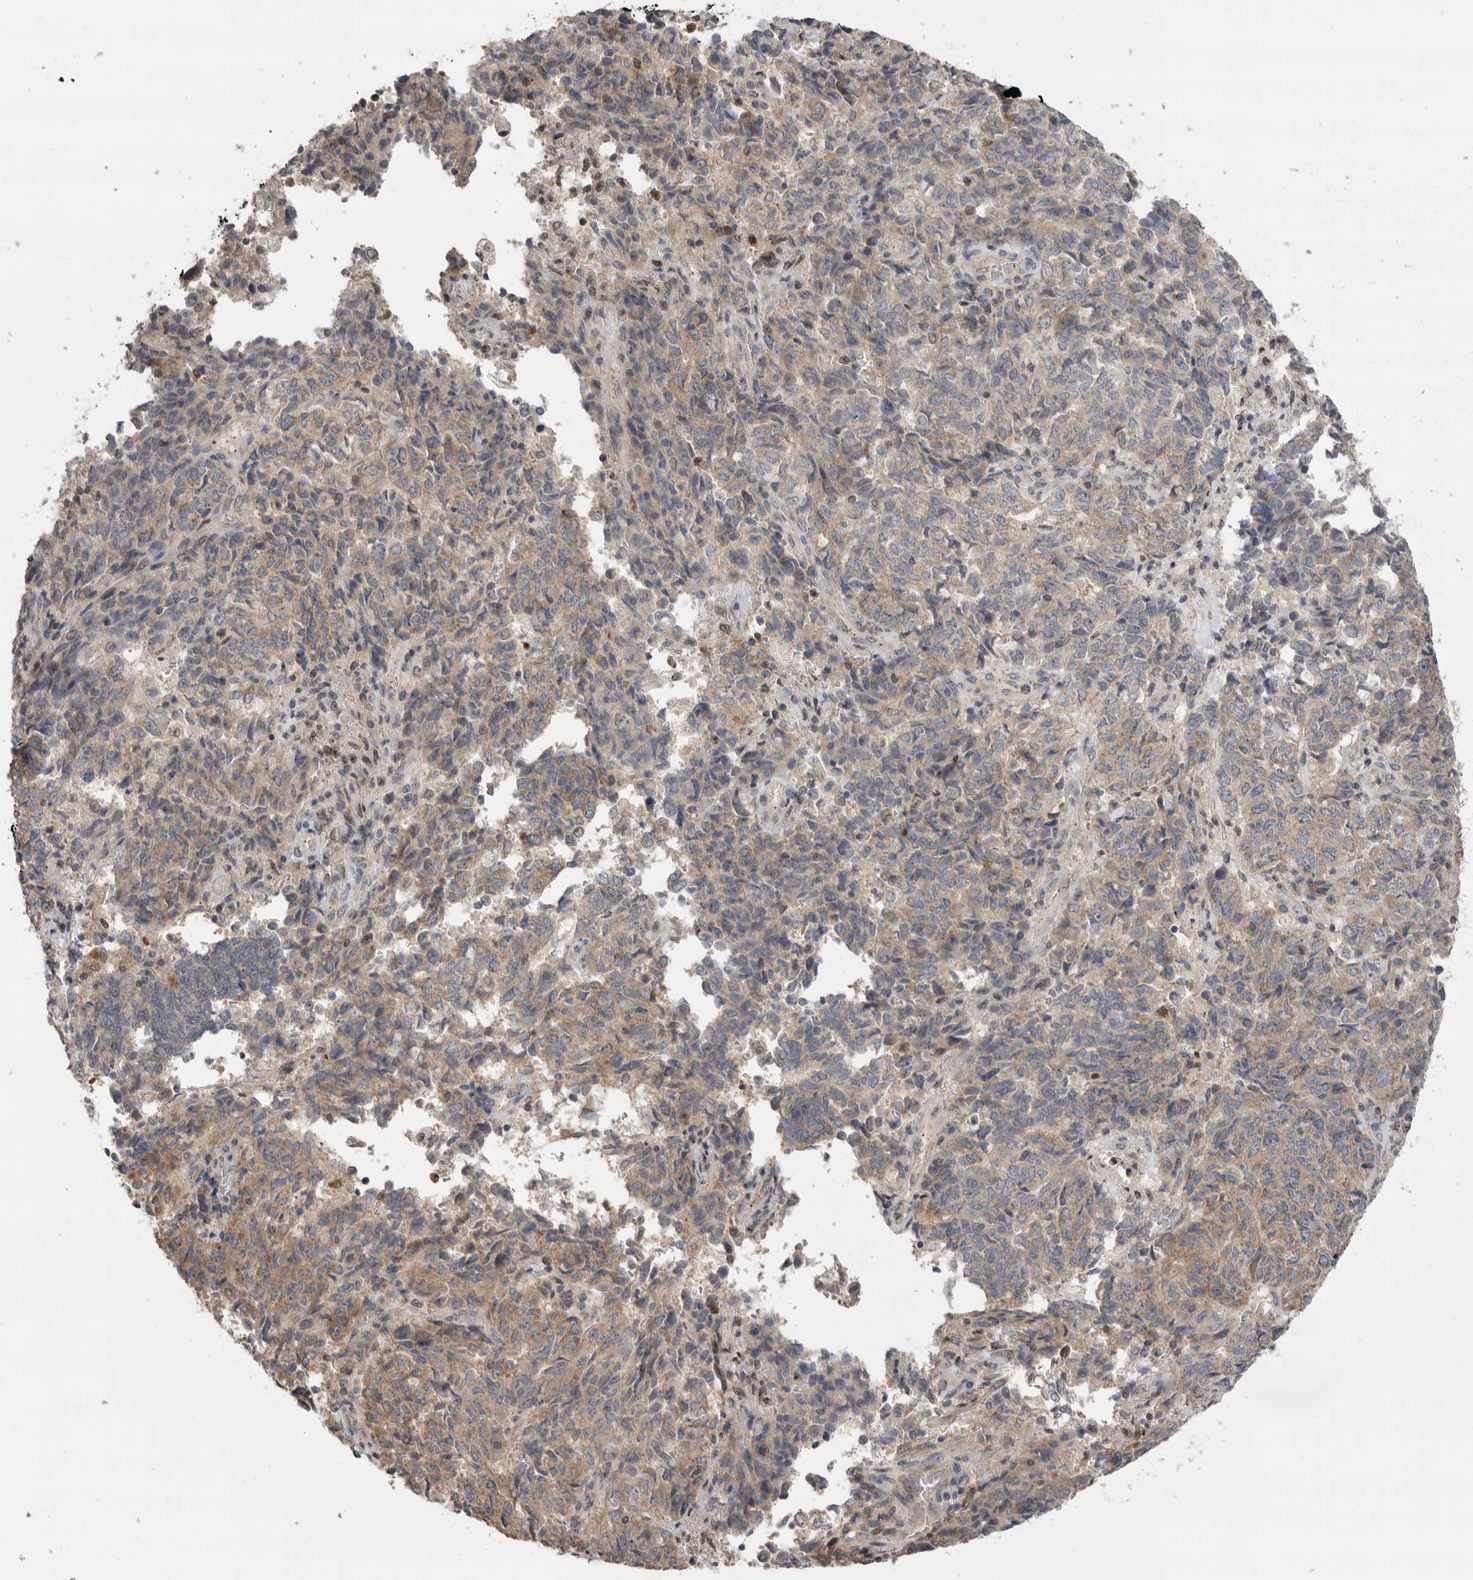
{"staining": {"intensity": "weak", "quantity": "25%-75%", "location": "cytoplasmic/membranous"}, "tissue": "endometrial cancer", "cell_type": "Tumor cells", "image_type": "cancer", "snomed": [{"axis": "morphology", "description": "Adenocarcinoma, NOS"}, {"axis": "topography", "description": "Endometrium"}], "caption": "This micrograph shows immunohistochemistry (IHC) staining of human endometrial cancer, with low weak cytoplasmic/membranous expression in approximately 25%-75% of tumor cells.", "gene": "KLK5", "patient": {"sex": "female", "age": 80}}